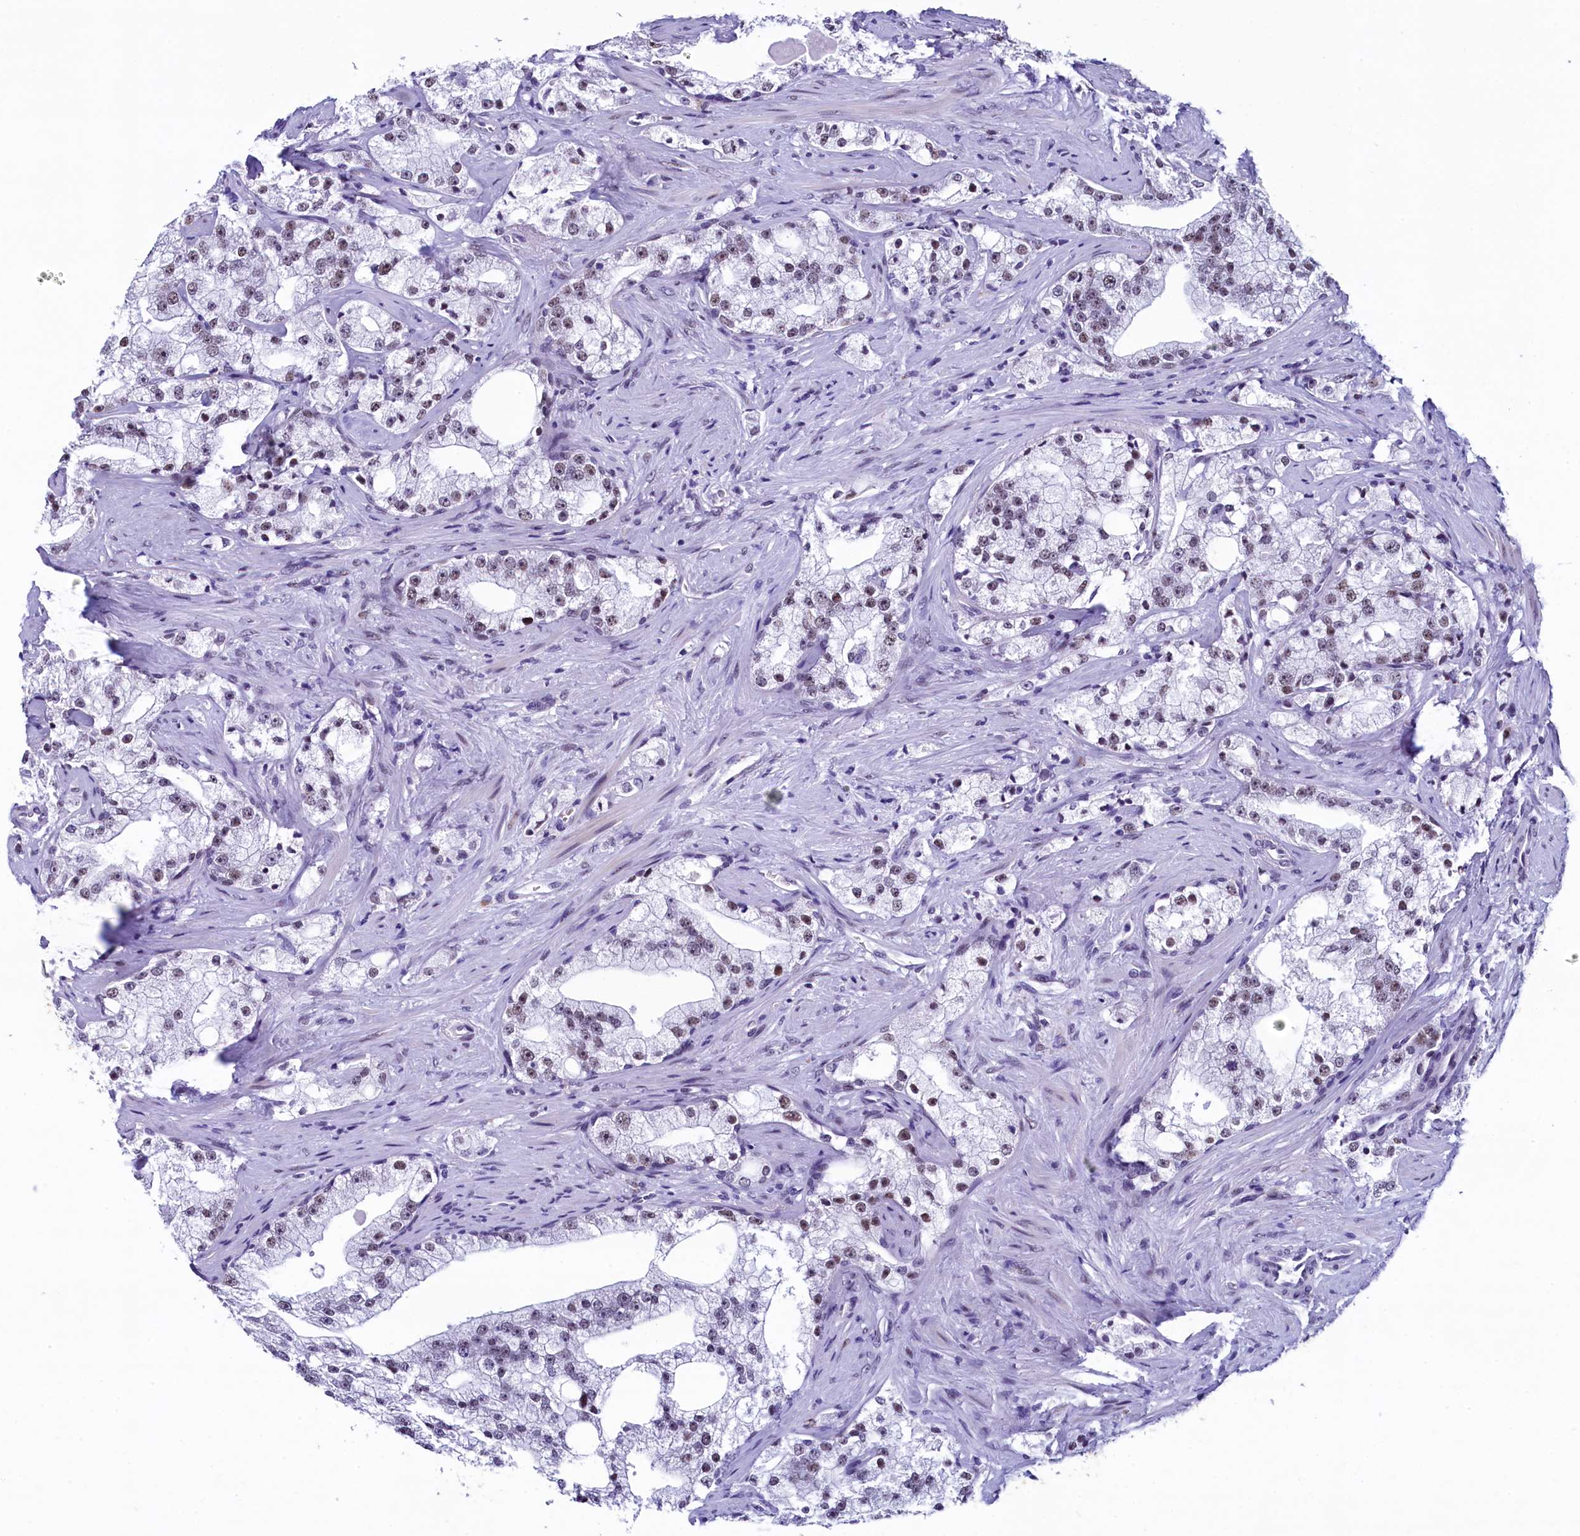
{"staining": {"intensity": "moderate", "quantity": "25%-75%", "location": "nuclear"}, "tissue": "prostate cancer", "cell_type": "Tumor cells", "image_type": "cancer", "snomed": [{"axis": "morphology", "description": "Adenocarcinoma, High grade"}, {"axis": "topography", "description": "Prostate"}], "caption": "Immunohistochemistry (DAB) staining of human prostate cancer (high-grade adenocarcinoma) shows moderate nuclear protein positivity in about 25%-75% of tumor cells. The protein is stained brown, and the nuclei are stained in blue (DAB (3,3'-diaminobenzidine) IHC with brightfield microscopy, high magnification).", "gene": "SUGP2", "patient": {"sex": "male", "age": 64}}